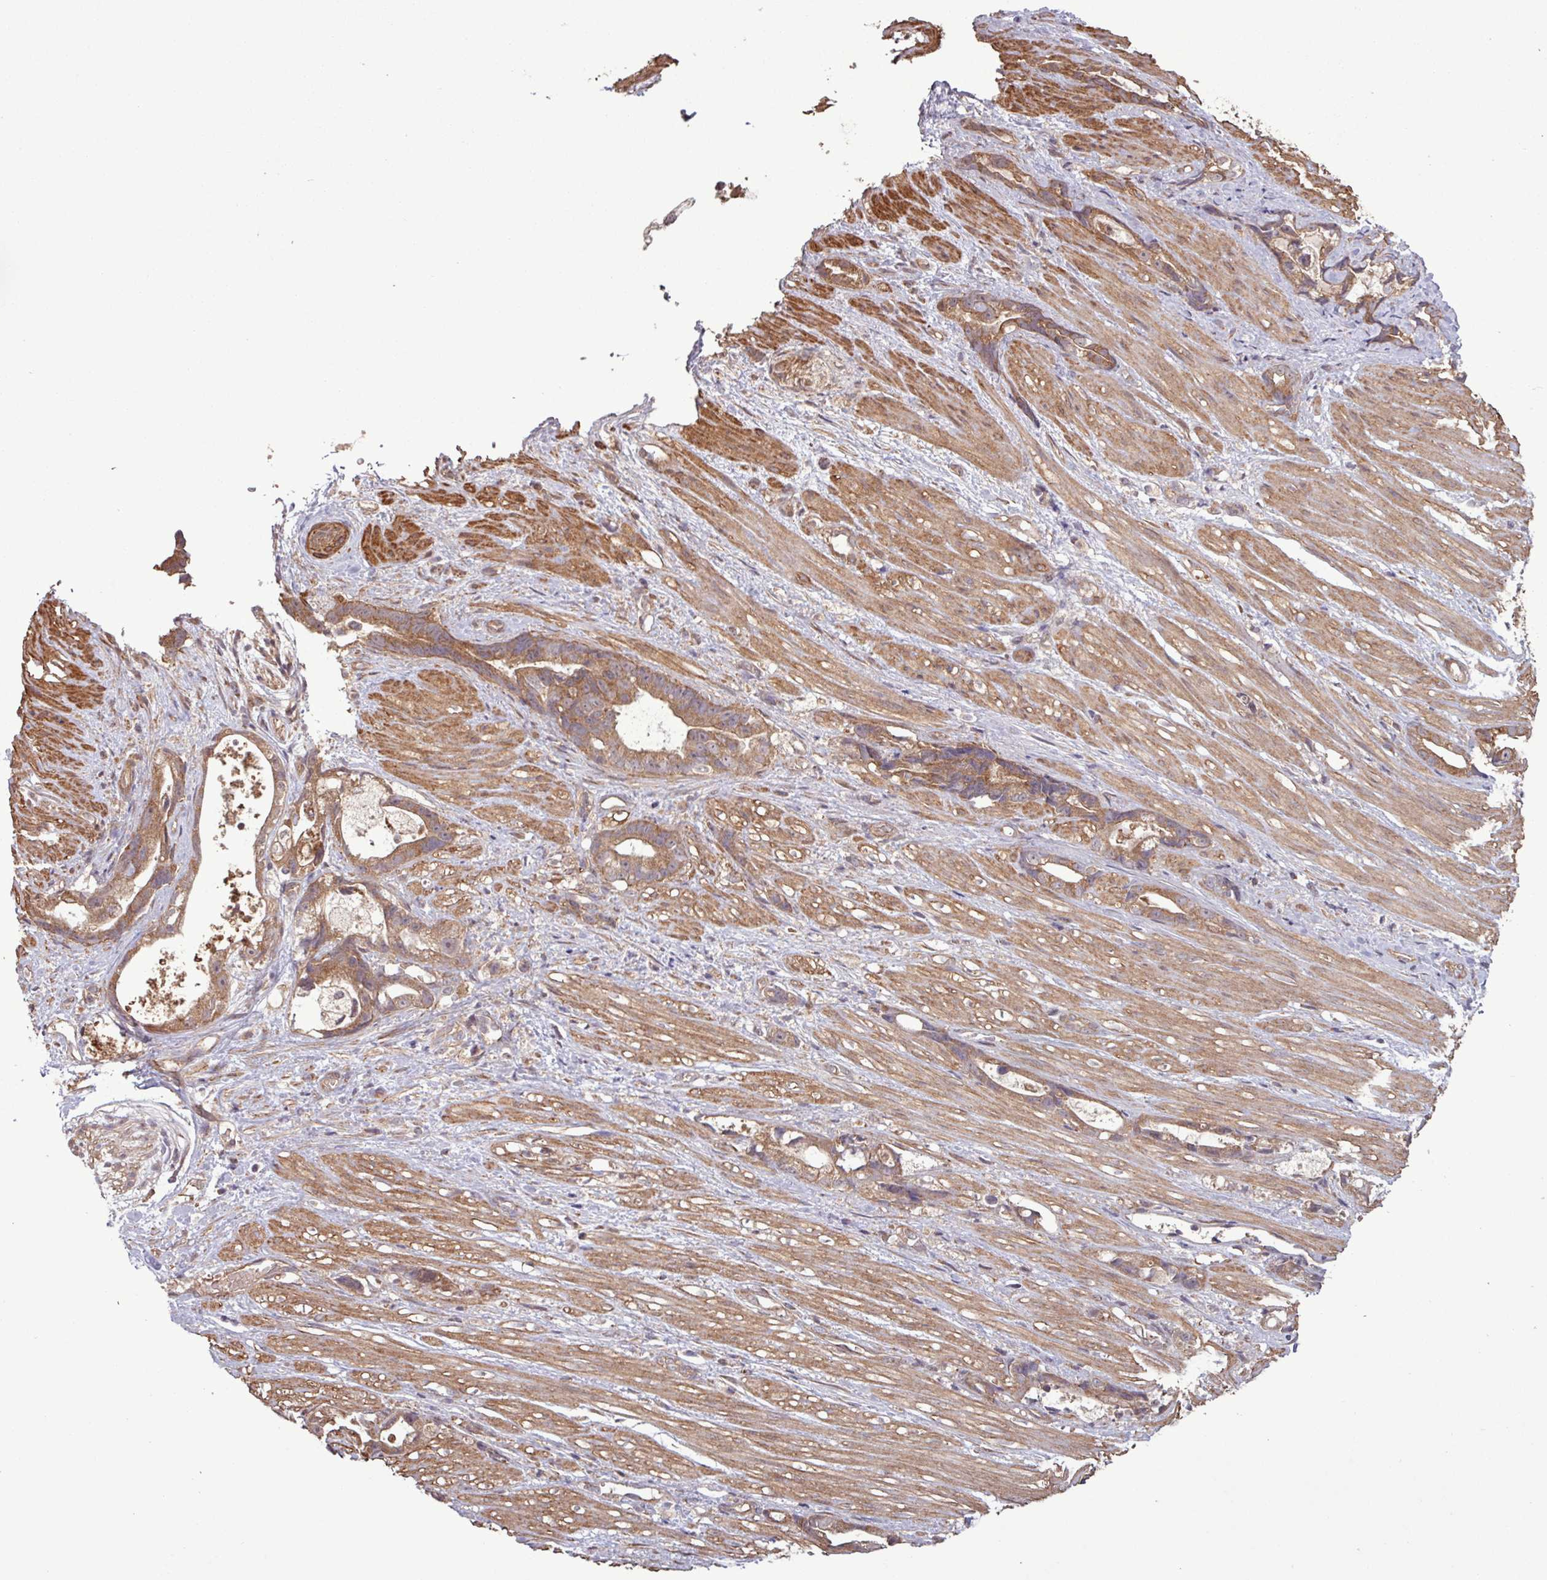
{"staining": {"intensity": "moderate", "quantity": ">75%", "location": "cytoplasmic/membranous"}, "tissue": "stomach cancer", "cell_type": "Tumor cells", "image_type": "cancer", "snomed": [{"axis": "morphology", "description": "Adenocarcinoma, NOS"}, {"axis": "topography", "description": "Stomach"}], "caption": "Immunohistochemical staining of stomach cancer exhibits moderate cytoplasmic/membranous protein positivity in about >75% of tumor cells.", "gene": "TRABD2A", "patient": {"sex": "male", "age": 55}}